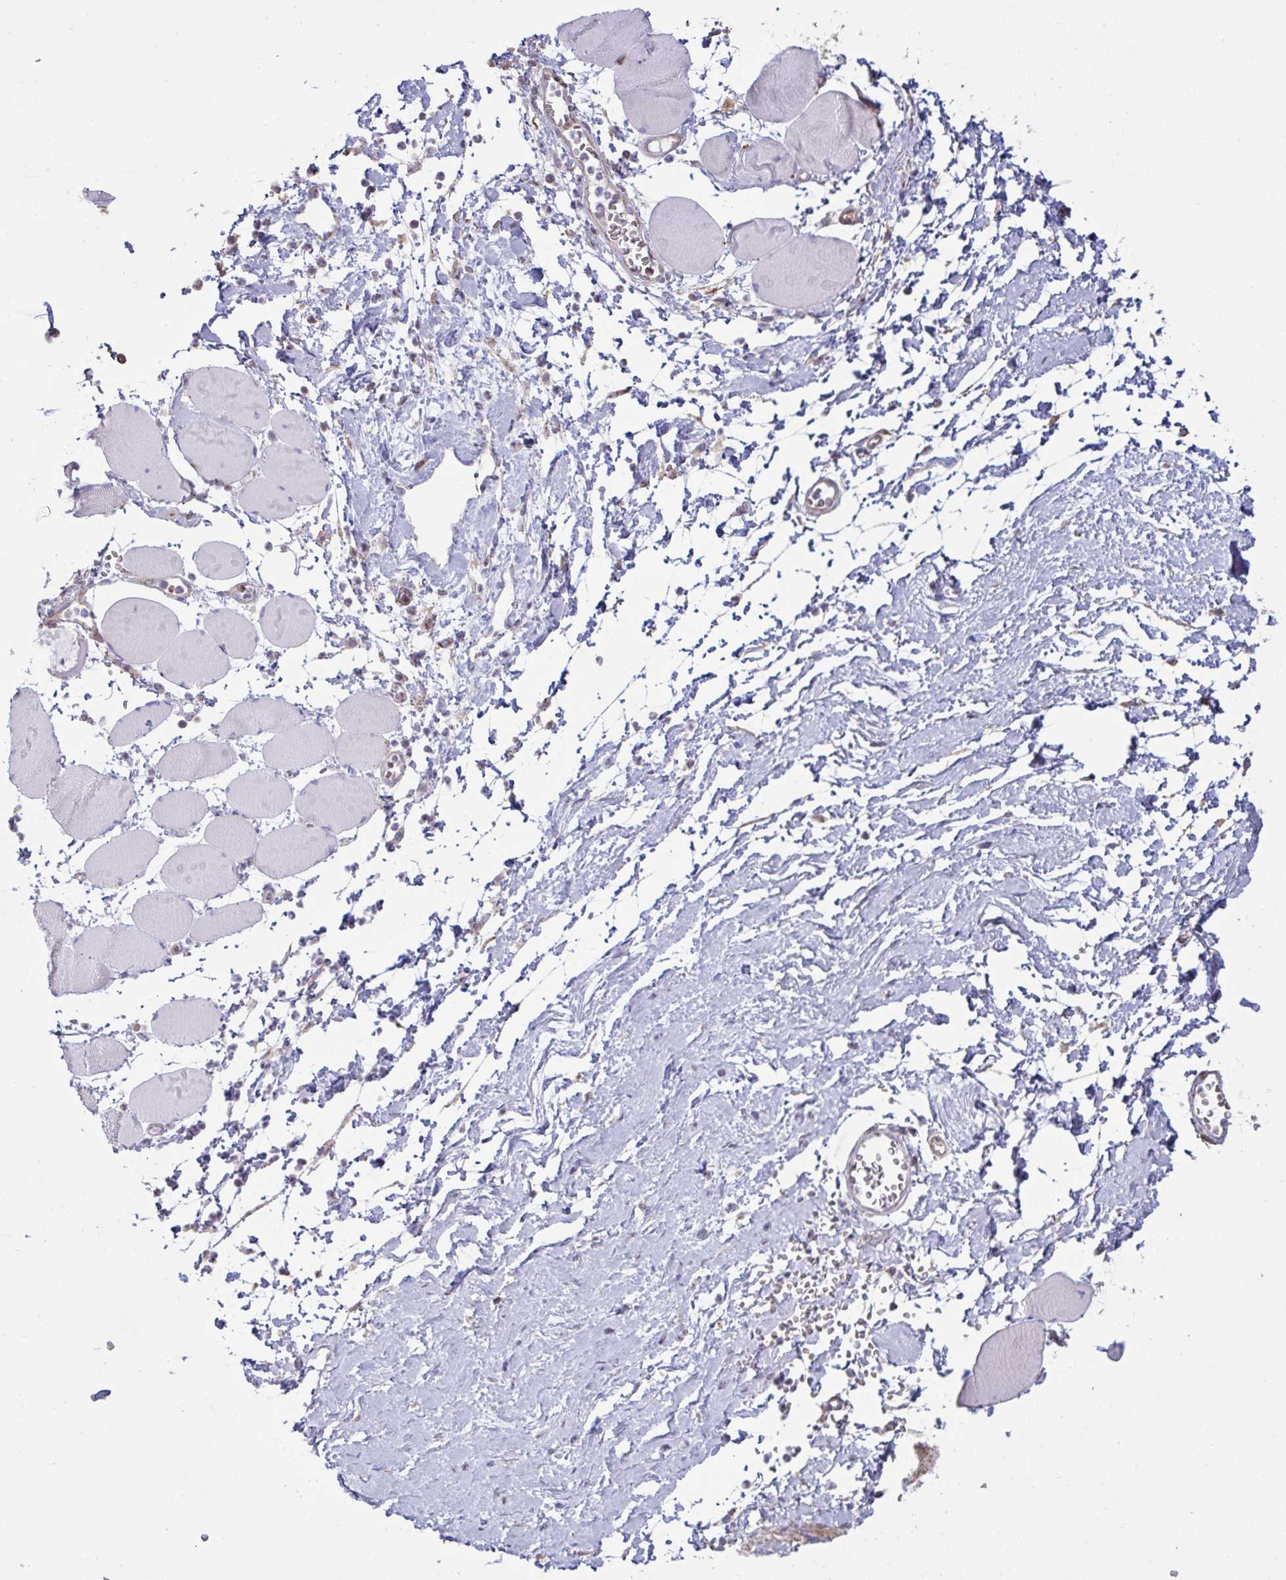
{"staining": {"intensity": "negative", "quantity": "none", "location": "none"}, "tissue": "skeletal muscle", "cell_type": "Myocytes", "image_type": "normal", "snomed": [{"axis": "morphology", "description": "Normal tissue, NOS"}, {"axis": "topography", "description": "Skeletal muscle"}], "caption": "DAB (3,3'-diaminobenzidine) immunohistochemical staining of normal skeletal muscle demonstrates no significant expression in myocytes.", "gene": "MICOS10", "patient": {"sex": "female", "age": 75}}